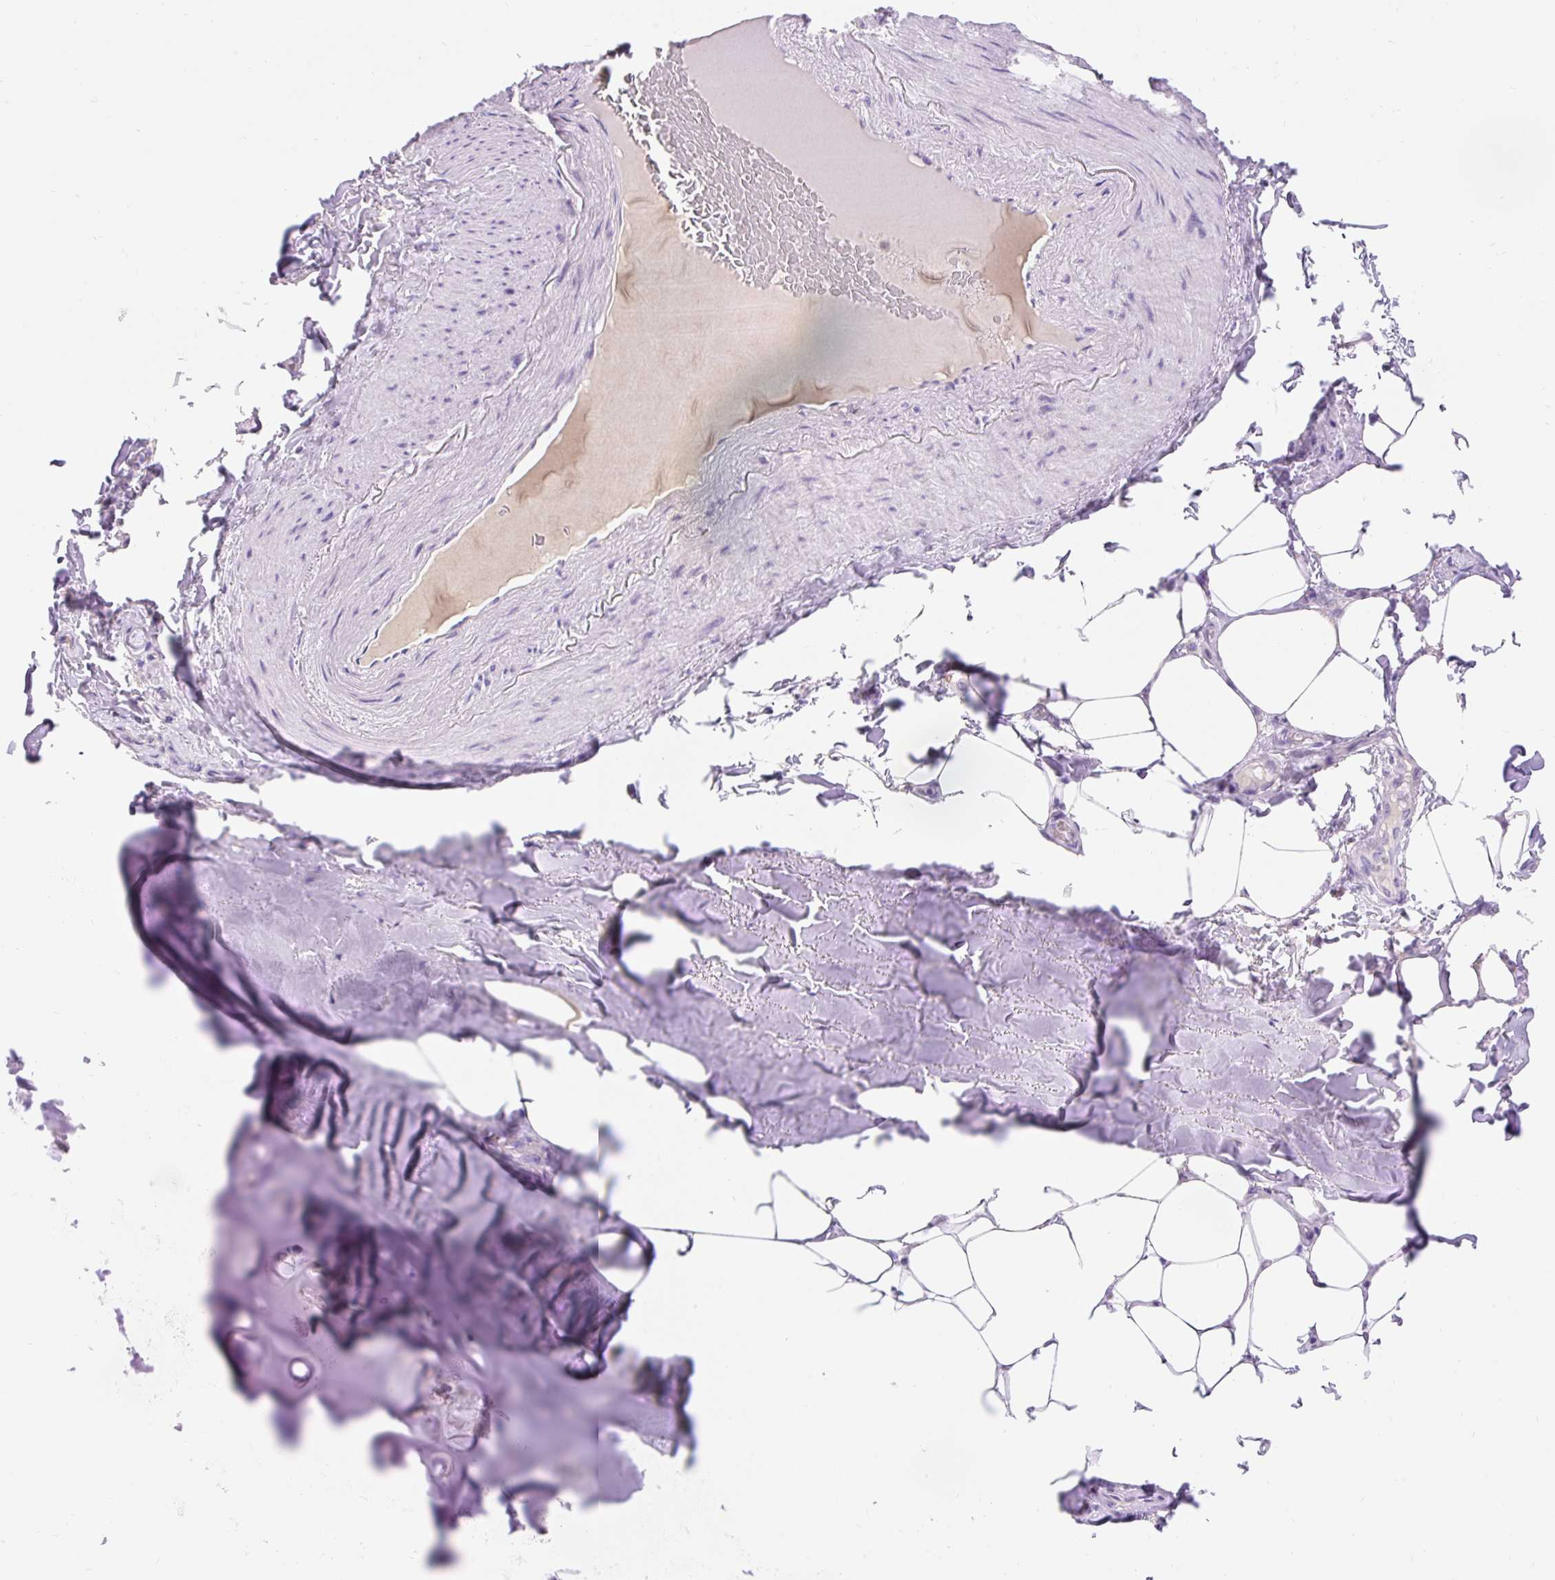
{"staining": {"intensity": "negative", "quantity": "none", "location": "none"}, "tissue": "adipose tissue", "cell_type": "Adipocytes", "image_type": "normal", "snomed": [{"axis": "morphology", "description": "Normal tissue, NOS"}, {"axis": "topography", "description": "Bronchus"}], "caption": "Protein analysis of unremarkable adipose tissue demonstrates no significant positivity in adipocytes. (Brightfield microscopy of DAB (3,3'-diaminobenzidine) immunohistochemistry at high magnification).", "gene": "TMEM150C", "patient": {"sex": "male", "age": 66}}